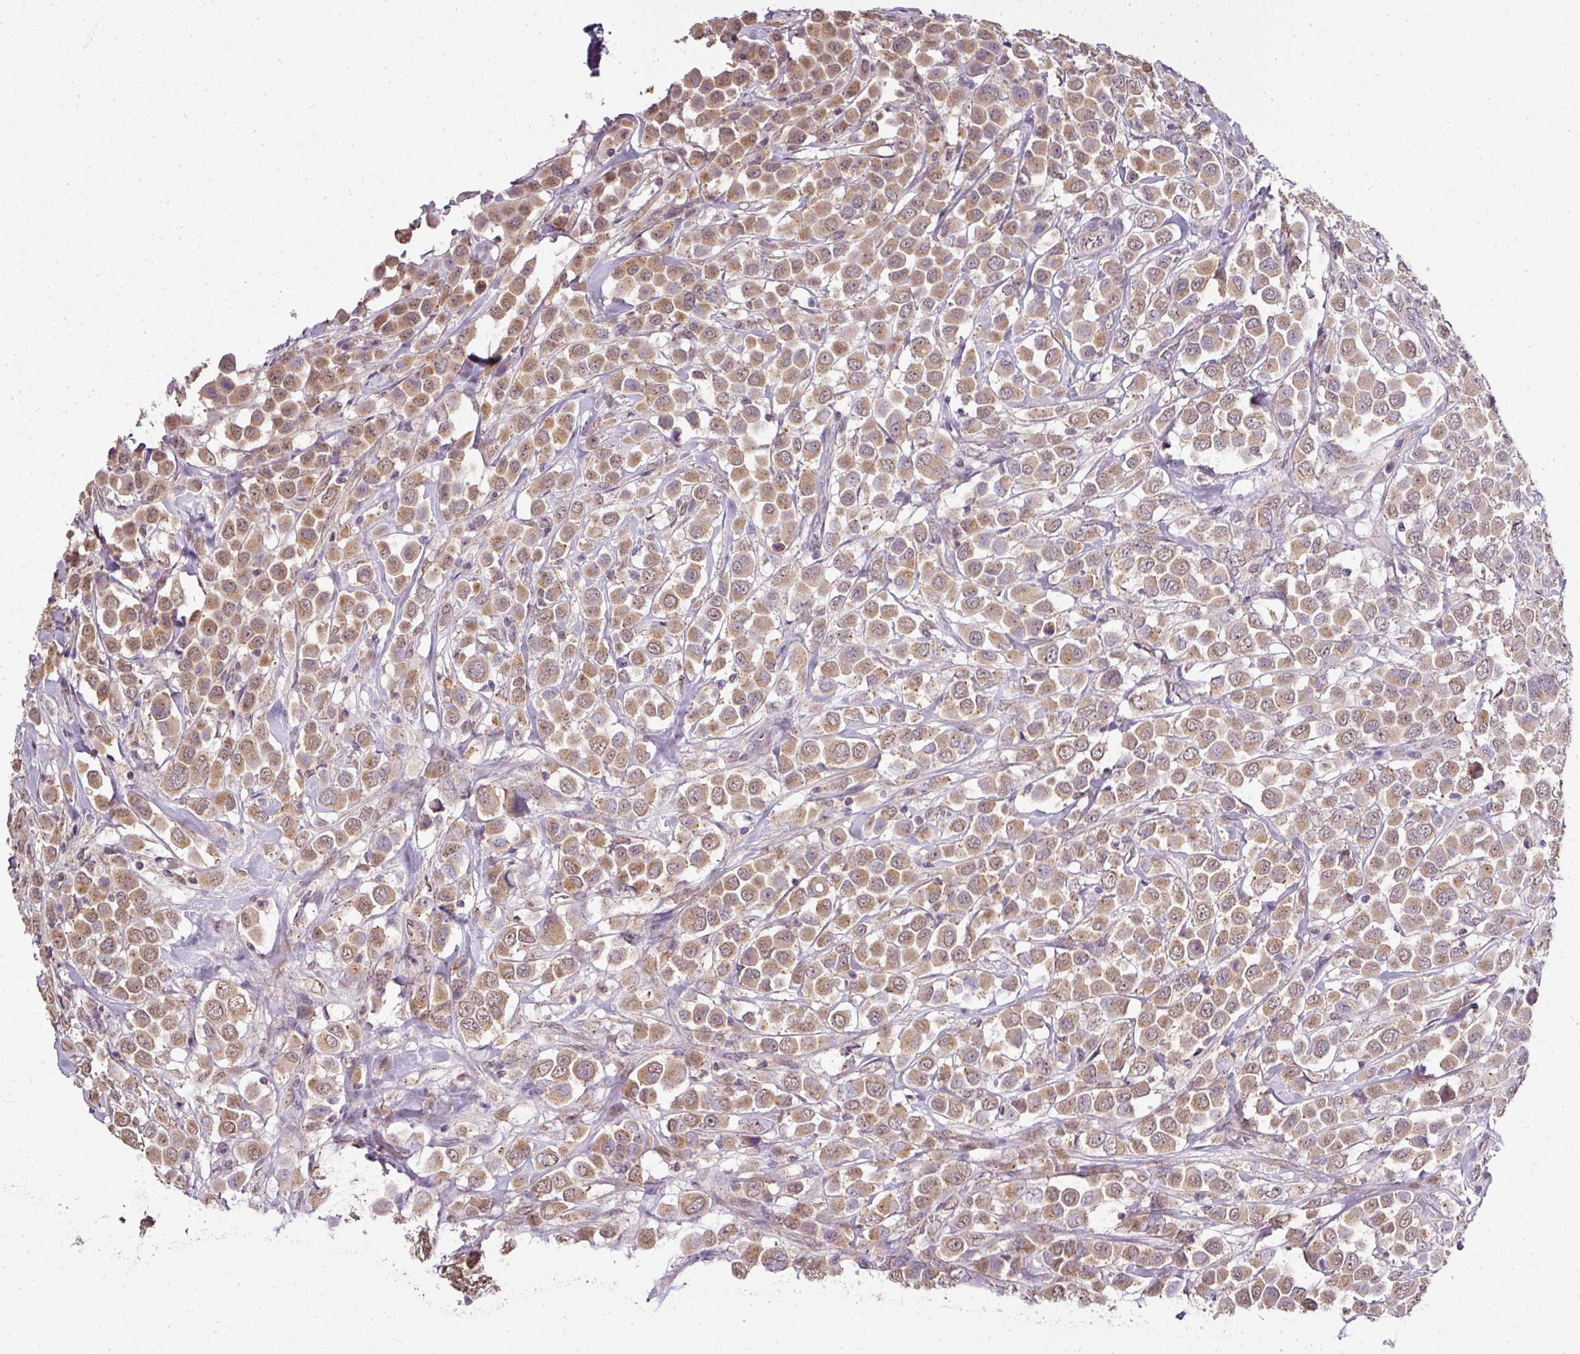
{"staining": {"intensity": "moderate", "quantity": ">75%", "location": "cytoplasmic/membranous"}, "tissue": "breast cancer", "cell_type": "Tumor cells", "image_type": "cancer", "snomed": [{"axis": "morphology", "description": "Duct carcinoma"}, {"axis": "topography", "description": "Breast"}], "caption": "Immunohistochemical staining of human breast cancer (infiltrating ductal carcinoma) displays medium levels of moderate cytoplasmic/membranous expression in about >75% of tumor cells.", "gene": "JPH2", "patient": {"sex": "female", "age": 61}}